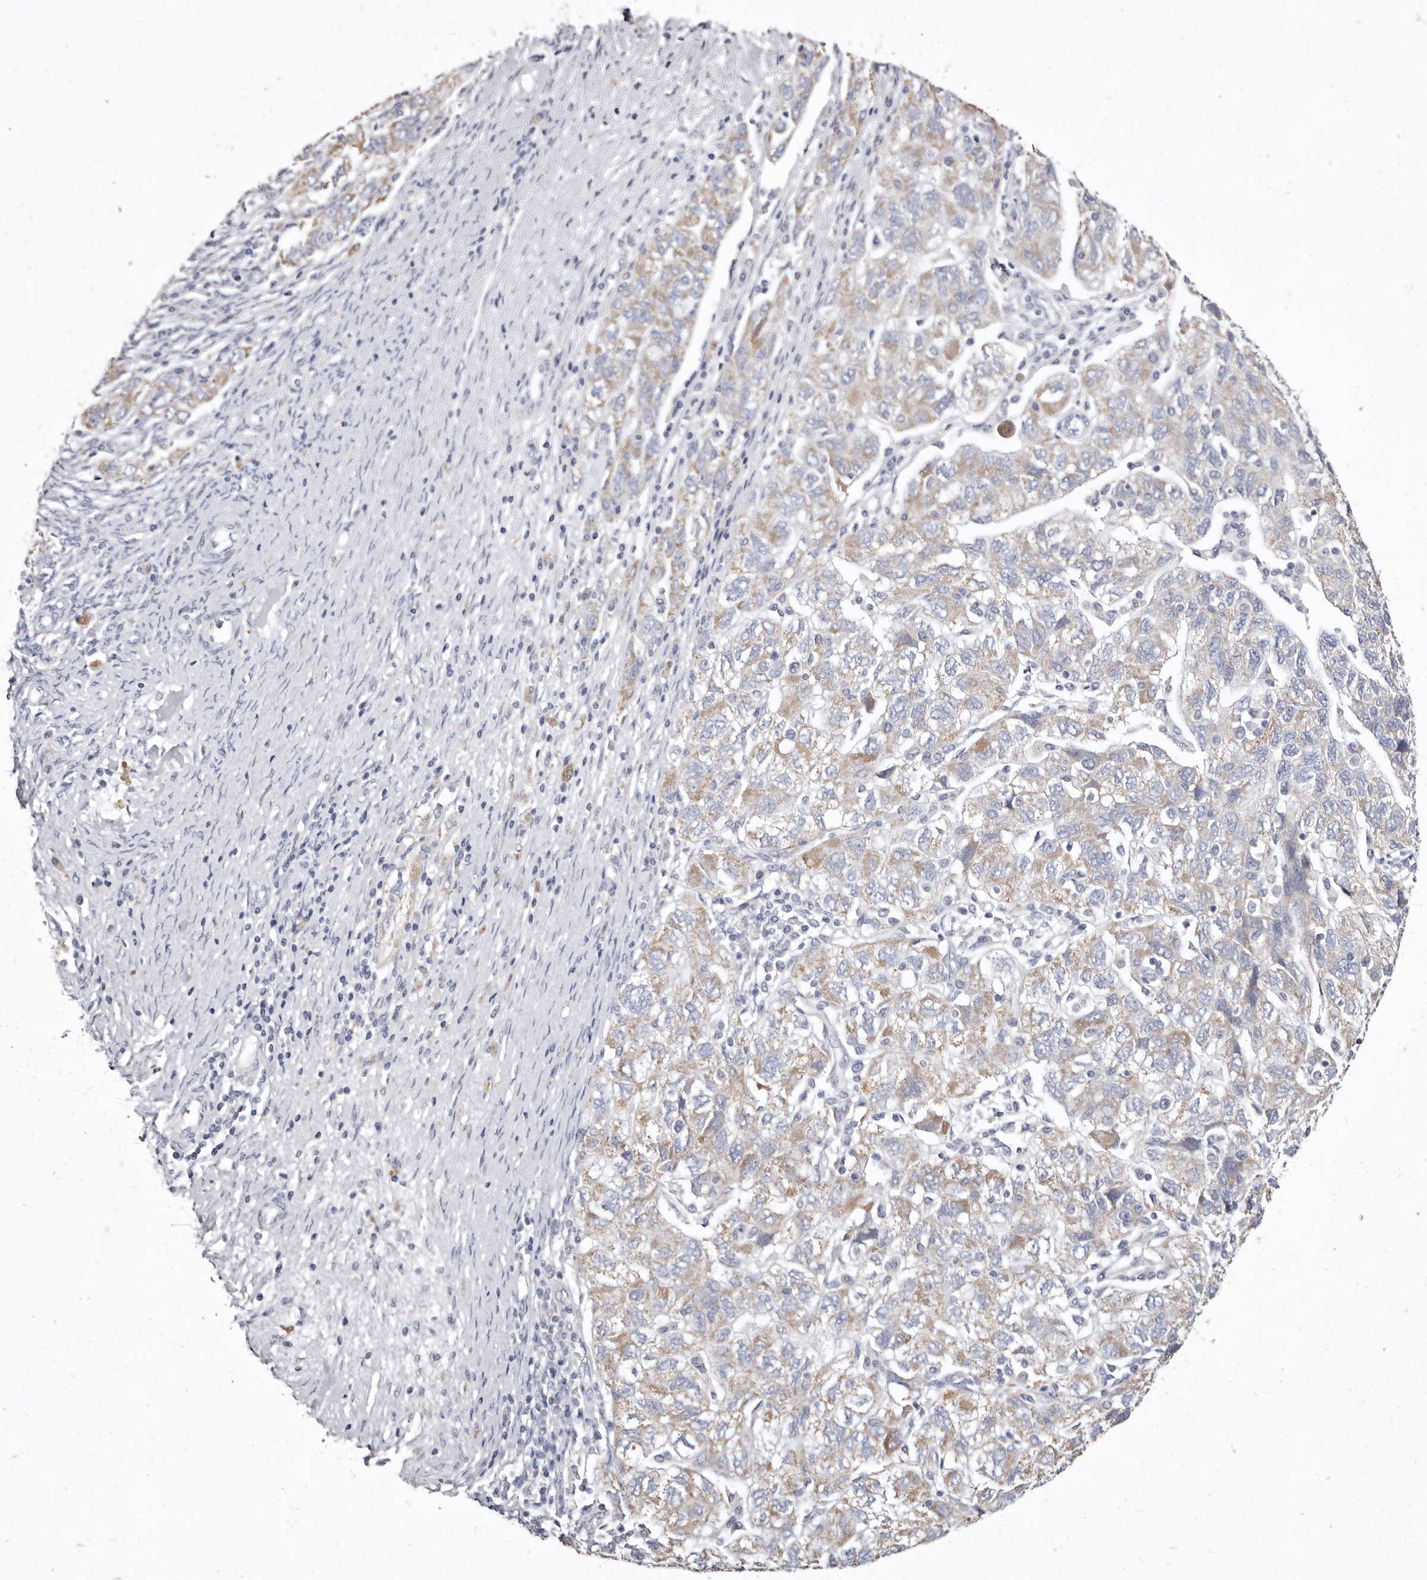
{"staining": {"intensity": "weak", "quantity": ">75%", "location": "cytoplasmic/membranous"}, "tissue": "ovarian cancer", "cell_type": "Tumor cells", "image_type": "cancer", "snomed": [{"axis": "morphology", "description": "Carcinoma, NOS"}, {"axis": "morphology", "description": "Cystadenocarcinoma, serous, NOS"}, {"axis": "topography", "description": "Ovary"}], "caption": "Brown immunohistochemical staining in human ovarian cancer exhibits weak cytoplasmic/membranous staining in approximately >75% of tumor cells.", "gene": "CYP2E1", "patient": {"sex": "female", "age": 69}}